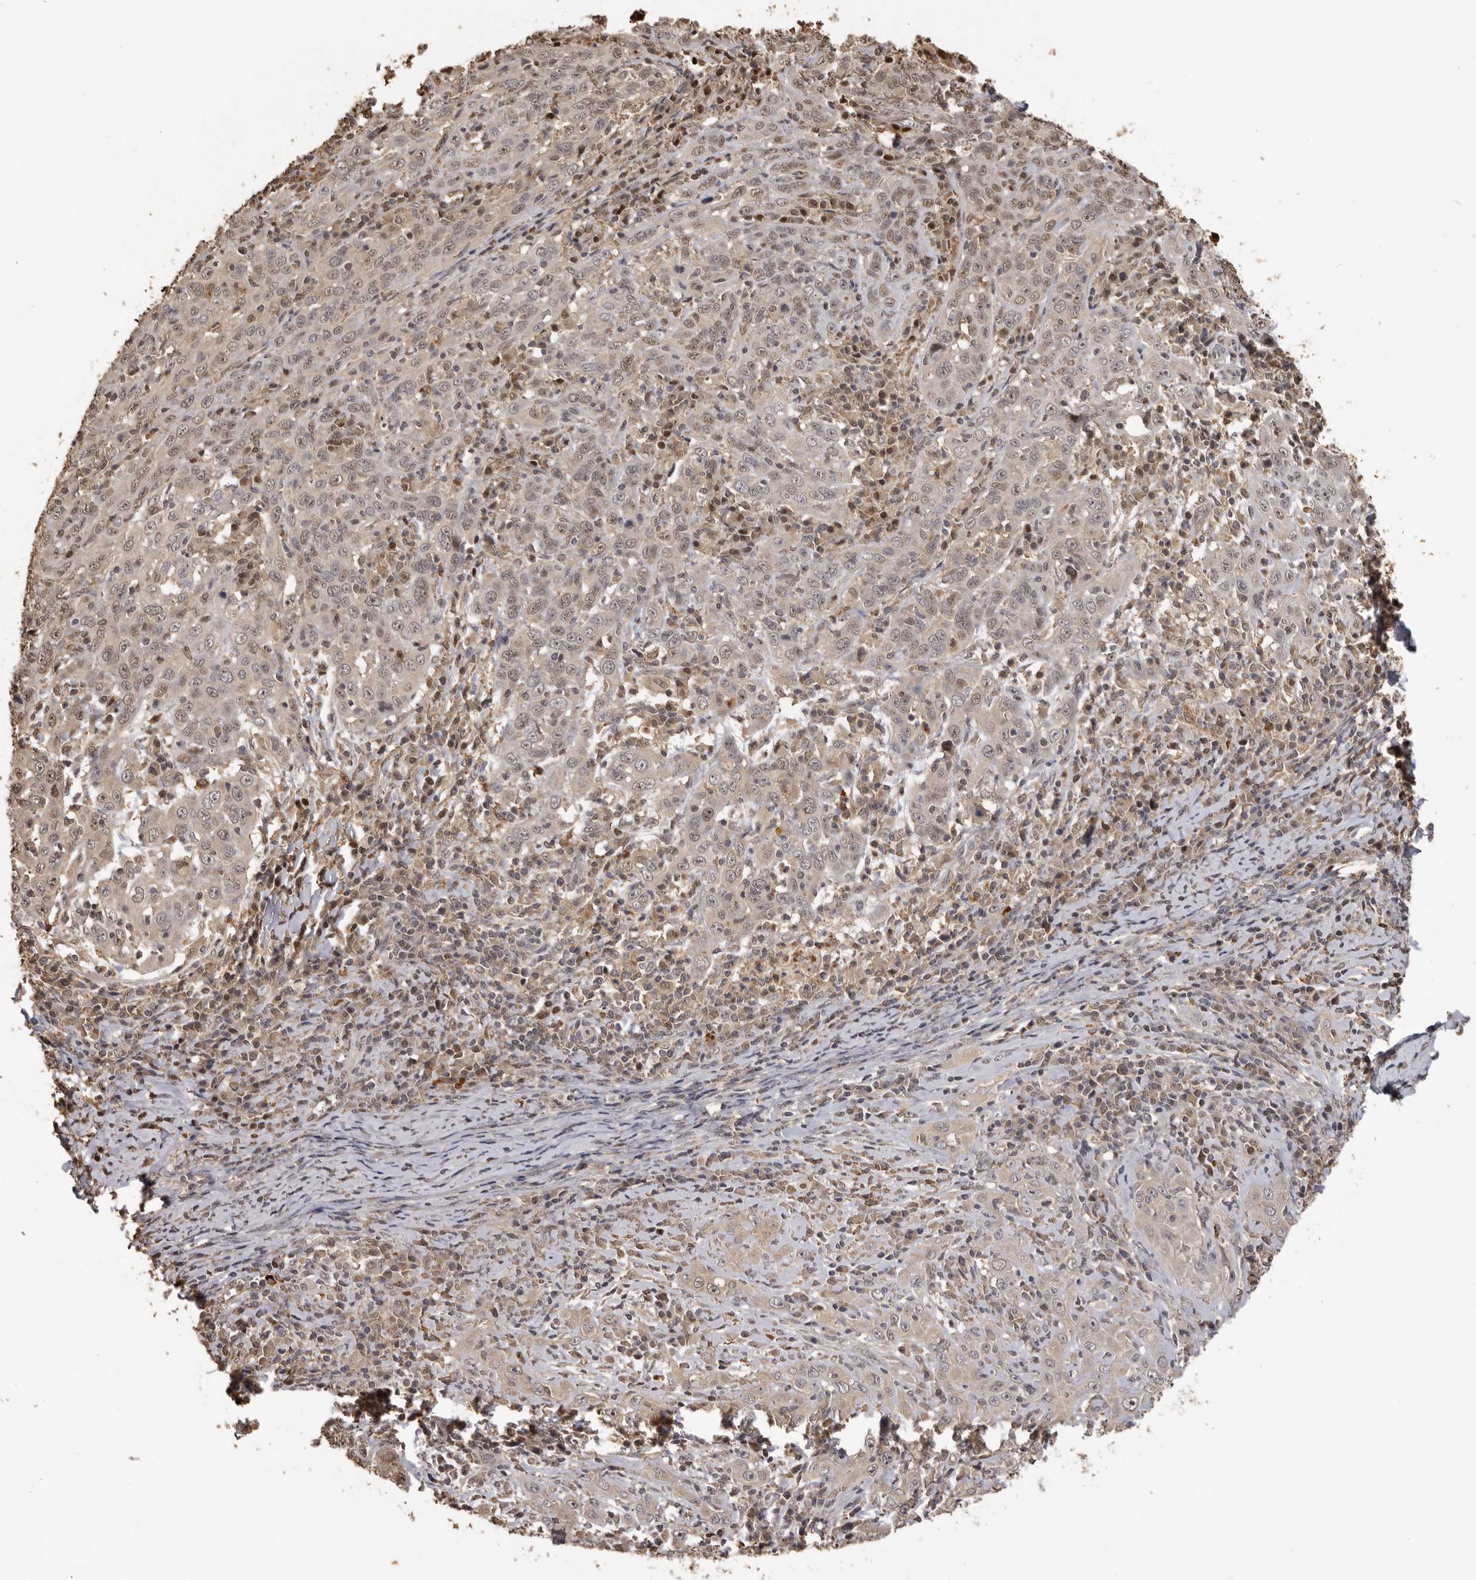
{"staining": {"intensity": "weak", "quantity": ">75%", "location": "cytoplasmic/membranous,nuclear"}, "tissue": "cervical cancer", "cell_type": "Tumor cells", "image_type": "cancer", "snomed": [{"axis": "morphology", "description": "Squamous cell carcinoma, NOS"}, {"axis": "topography", "description": "Cervix"}], "caption": "An immunohistochemistry (IHC) image of tumor tissue is shown. Protein staining in brown highlights weak cytoplasmic/membranous and nuclear positivity in cervical cancer within tumor cells.", "gene": "KIF2B", "patient": {"sex": "female", "age": 46}}